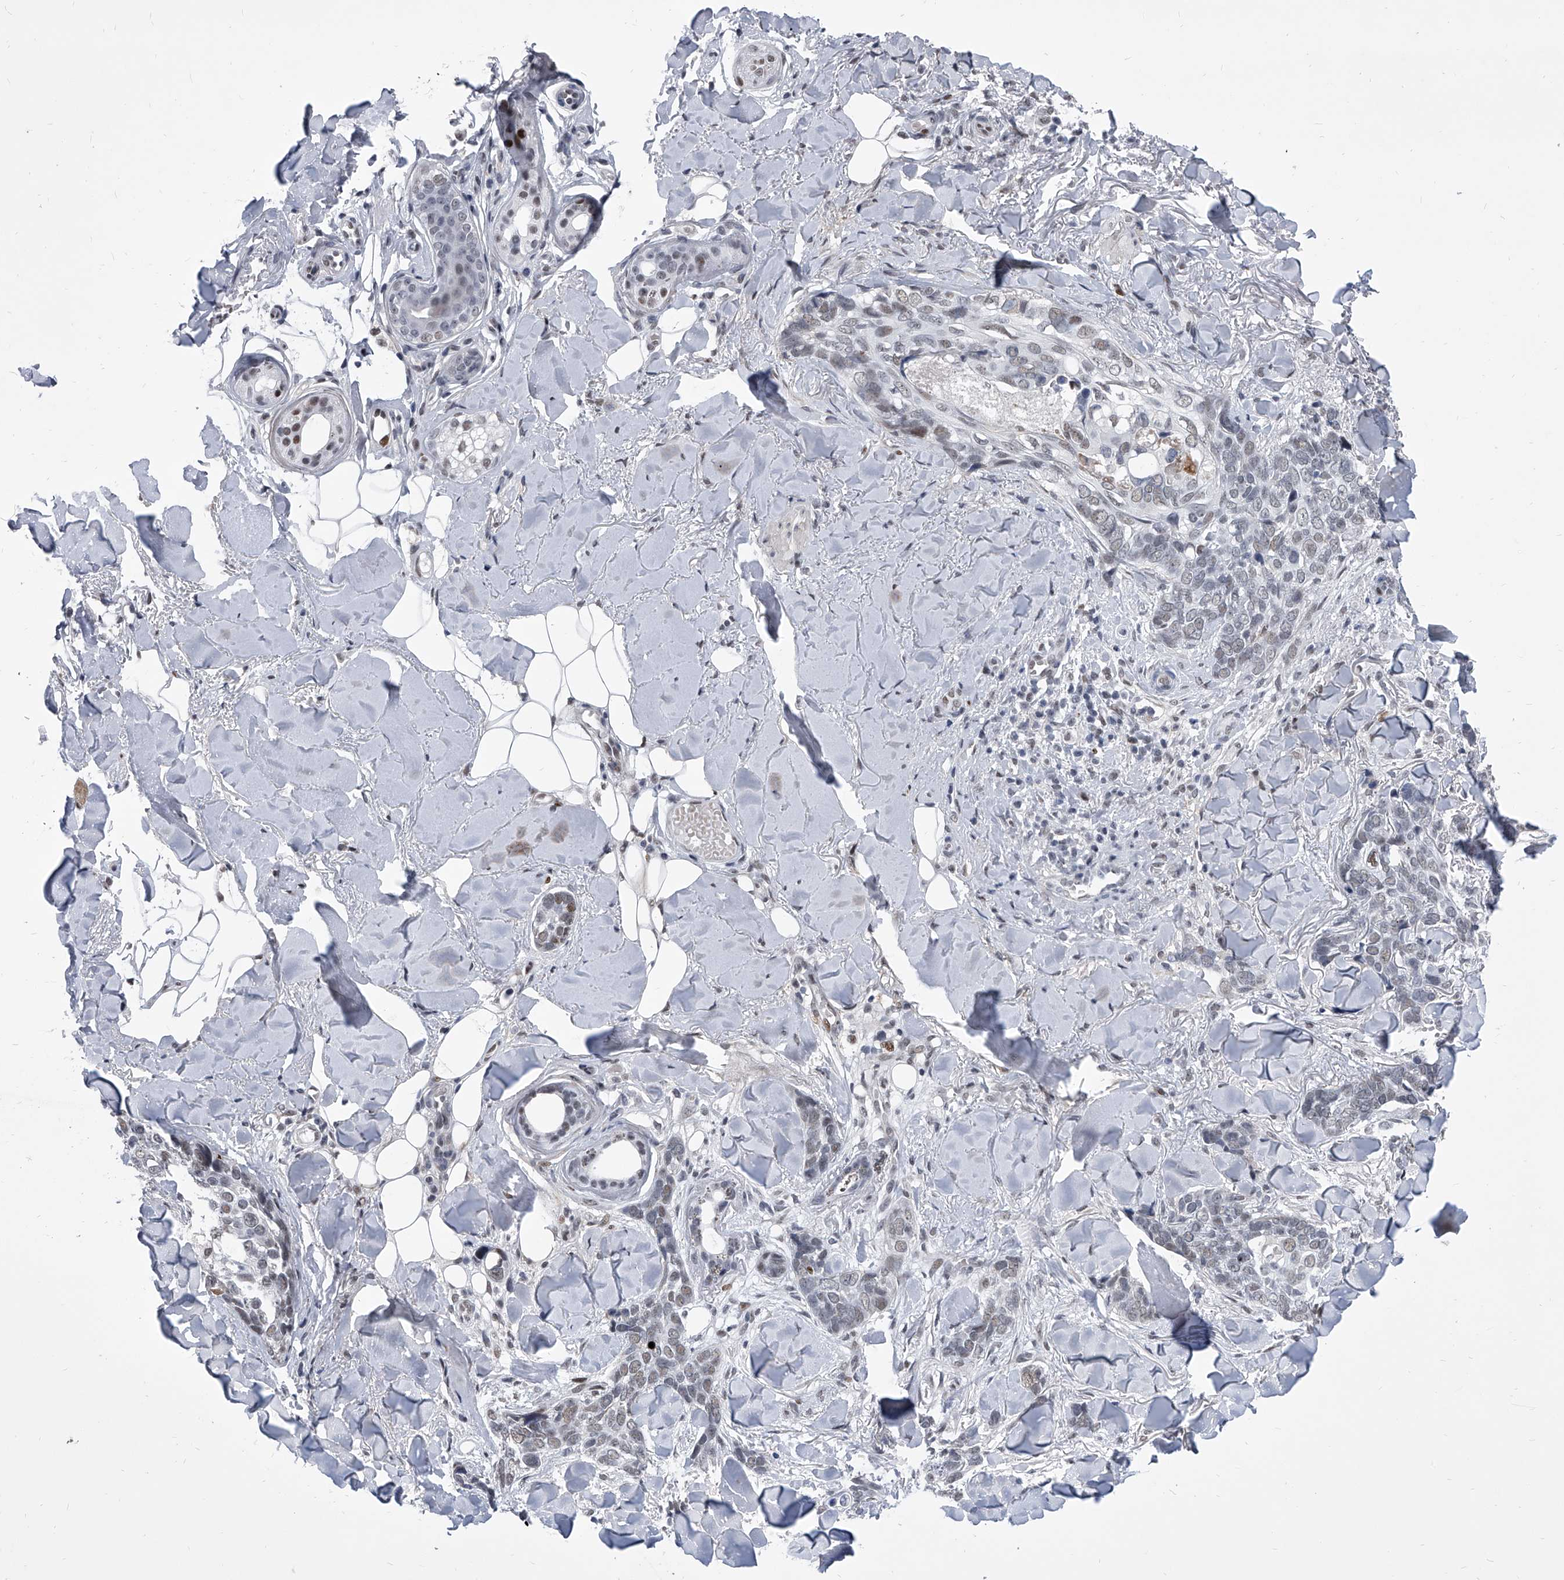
{"staining": {"intensity": "weak", "quantity": "<25%", "location": "nuclear"}, "tissue": "skin cancer", "cell_type": "Tumor cells", "image_type": "cancer", "snomed": [{"axis": "morphology", "description": "Basal cell carcinoma"}, {"axis": "topography", "description": "Skin"}], "caption": "High power microscopy image of an IHC image of skin cancer, revealing no significant staining in tumor cells.", "gene": "CMTR1", "patient": {"sex": "female", "age": 82}}